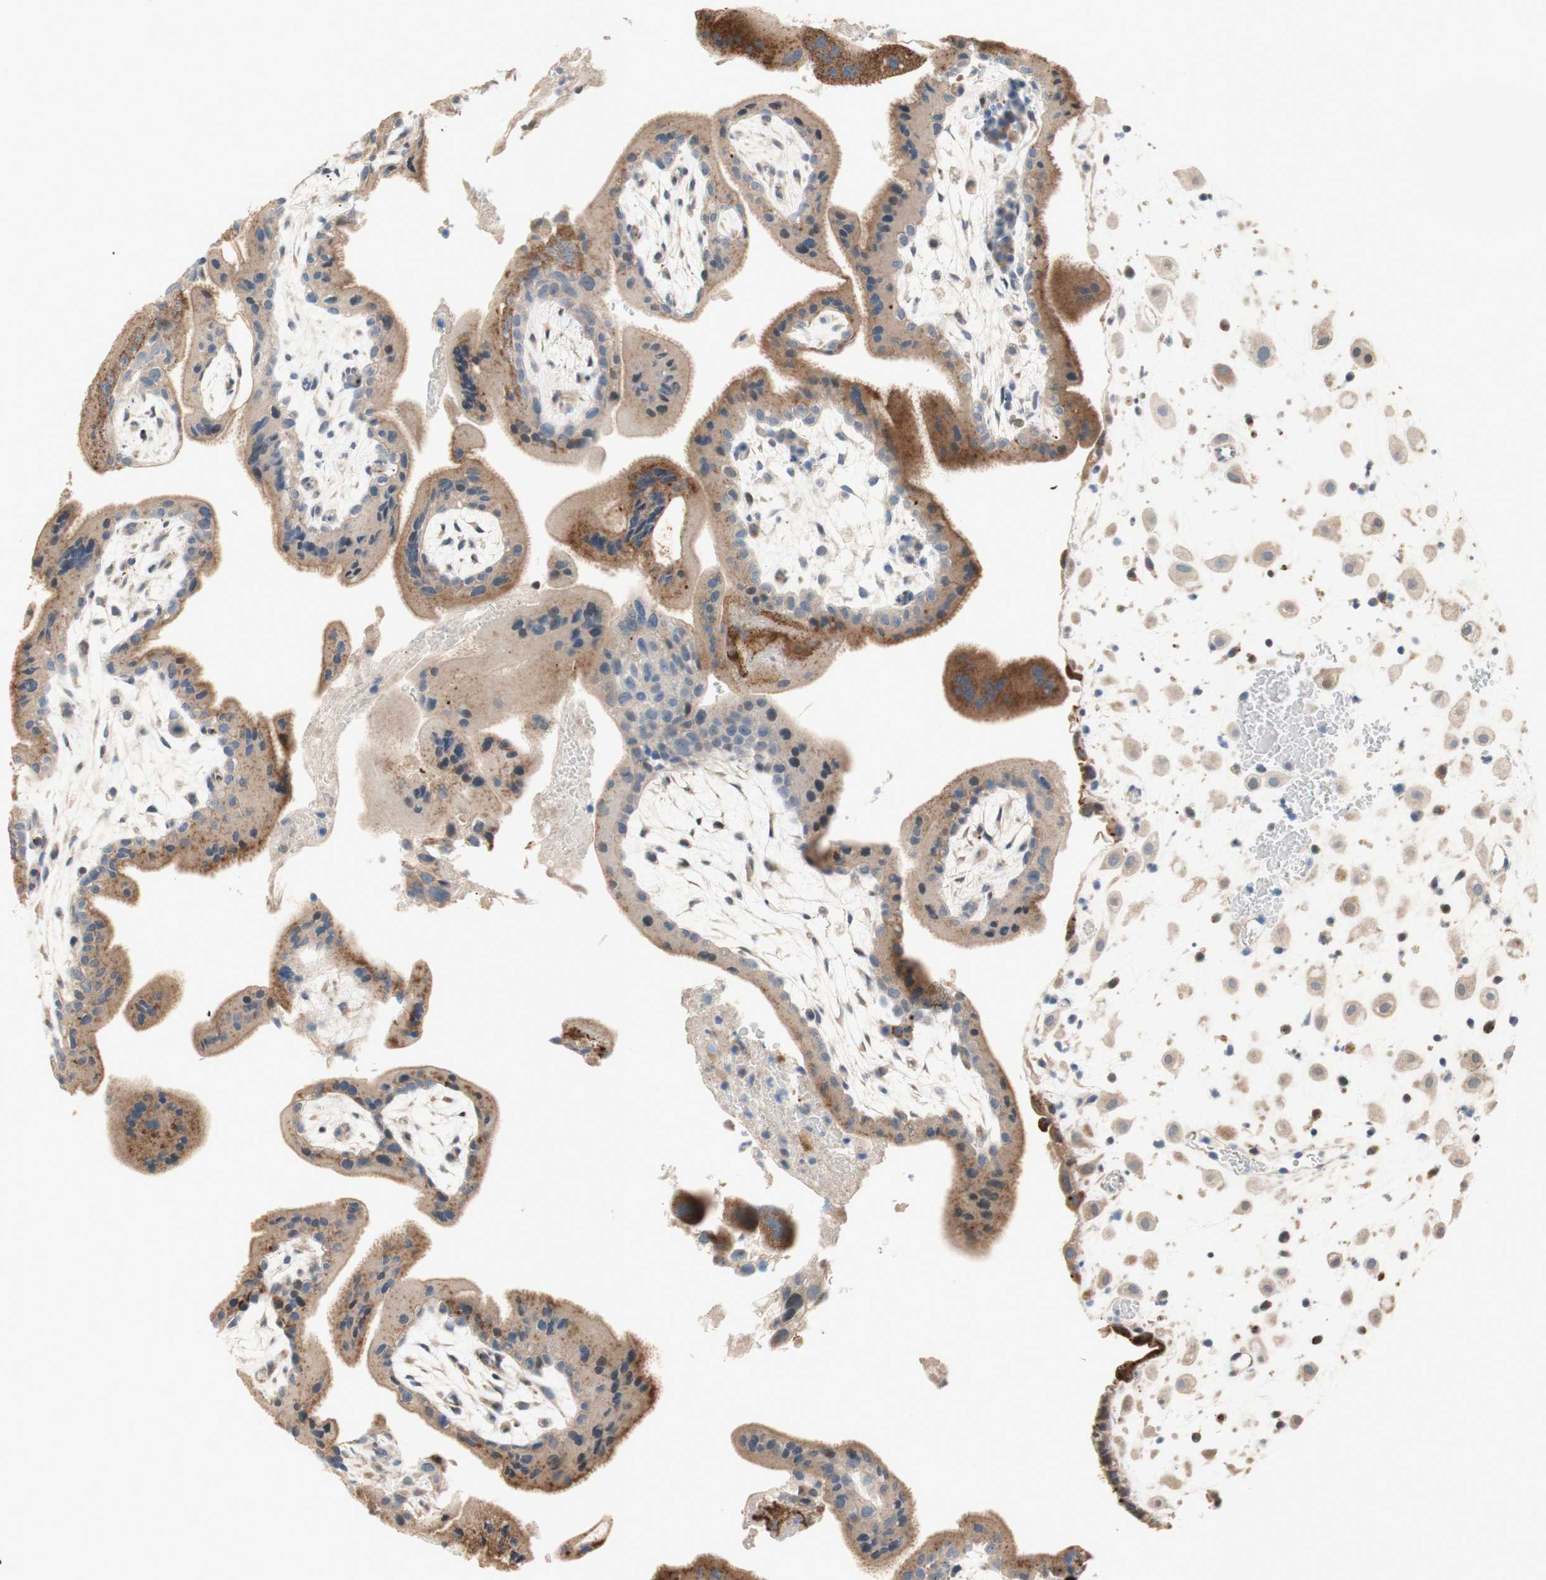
{"staining": {"intensity": "moderate", "quantity": ">75%", "location": "cytoplasmic/membranous"}, "tissue": "placenta", "cell_type": "Trophoblastic cells", "image_type": "normal", "snomed": [{"axis": "morphology", "description": "Normal tissue, NOS"}, {"axis": "topography", "description": "Placenta"}], "caption": "A medium amount of moderate cytoplasmic/membranous staining is appreciated in about >75% of trophoblastic cells in unremarkable placenta.", "gene": "PTPN21", "patient": {"sex": "female", "age": 35}}